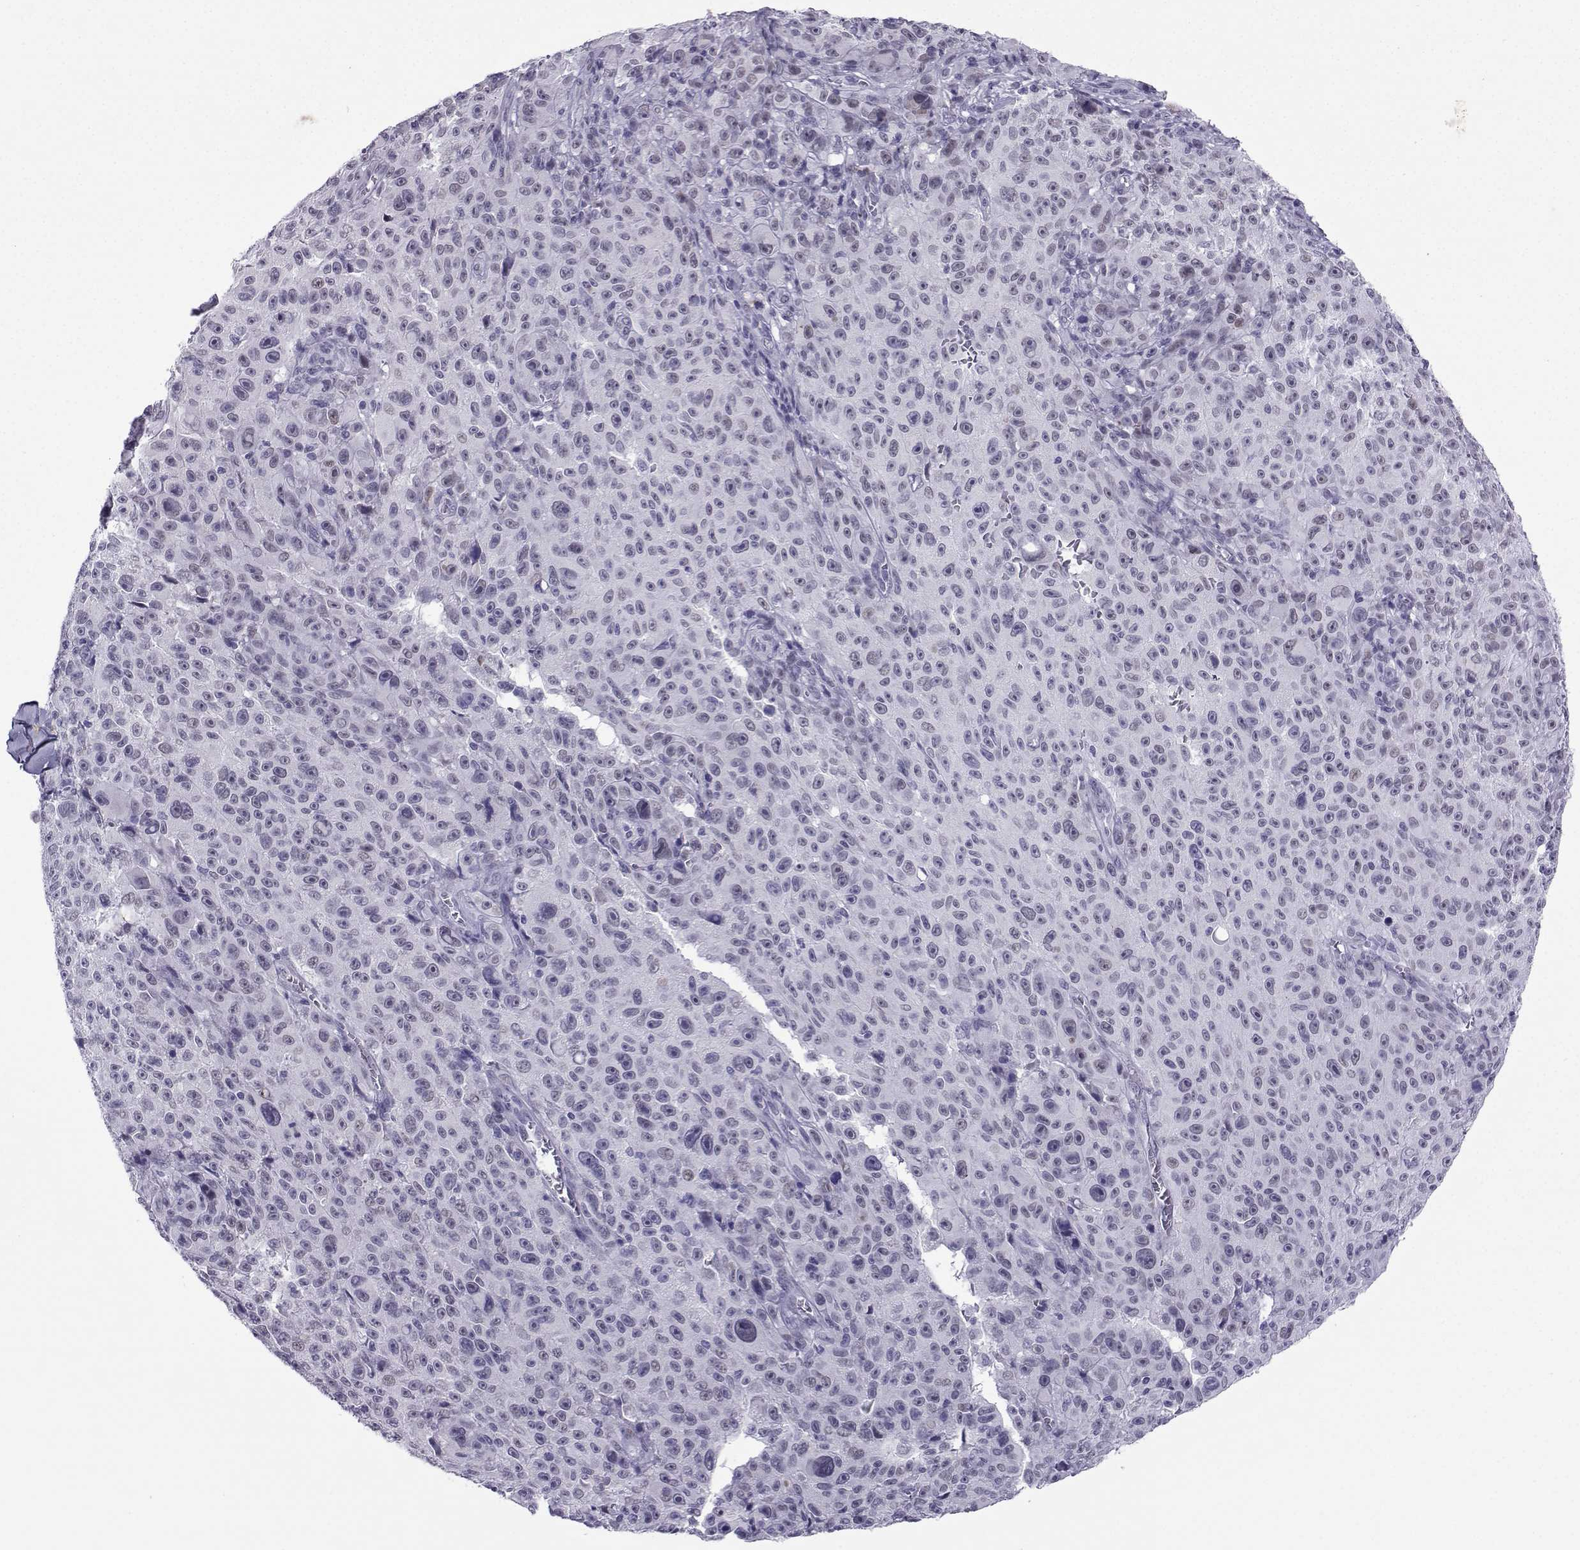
{"staining": {"intensity": "negative", "quantity": "none", "location": "none"}, "tissue": "melanoma", "cell_type": "Tumor cells", "image_type": "cancer", "snomed": [{"axis": "morphology", "description": "Malignant melanoma, NOS"}, {"axis": "topography", "description": "Skin"}], "caption": "Tumor cells show no significant protein staining in melanoma.", "gene": "LORICRIN", "patient": {"sex": "female", "age": 82}}